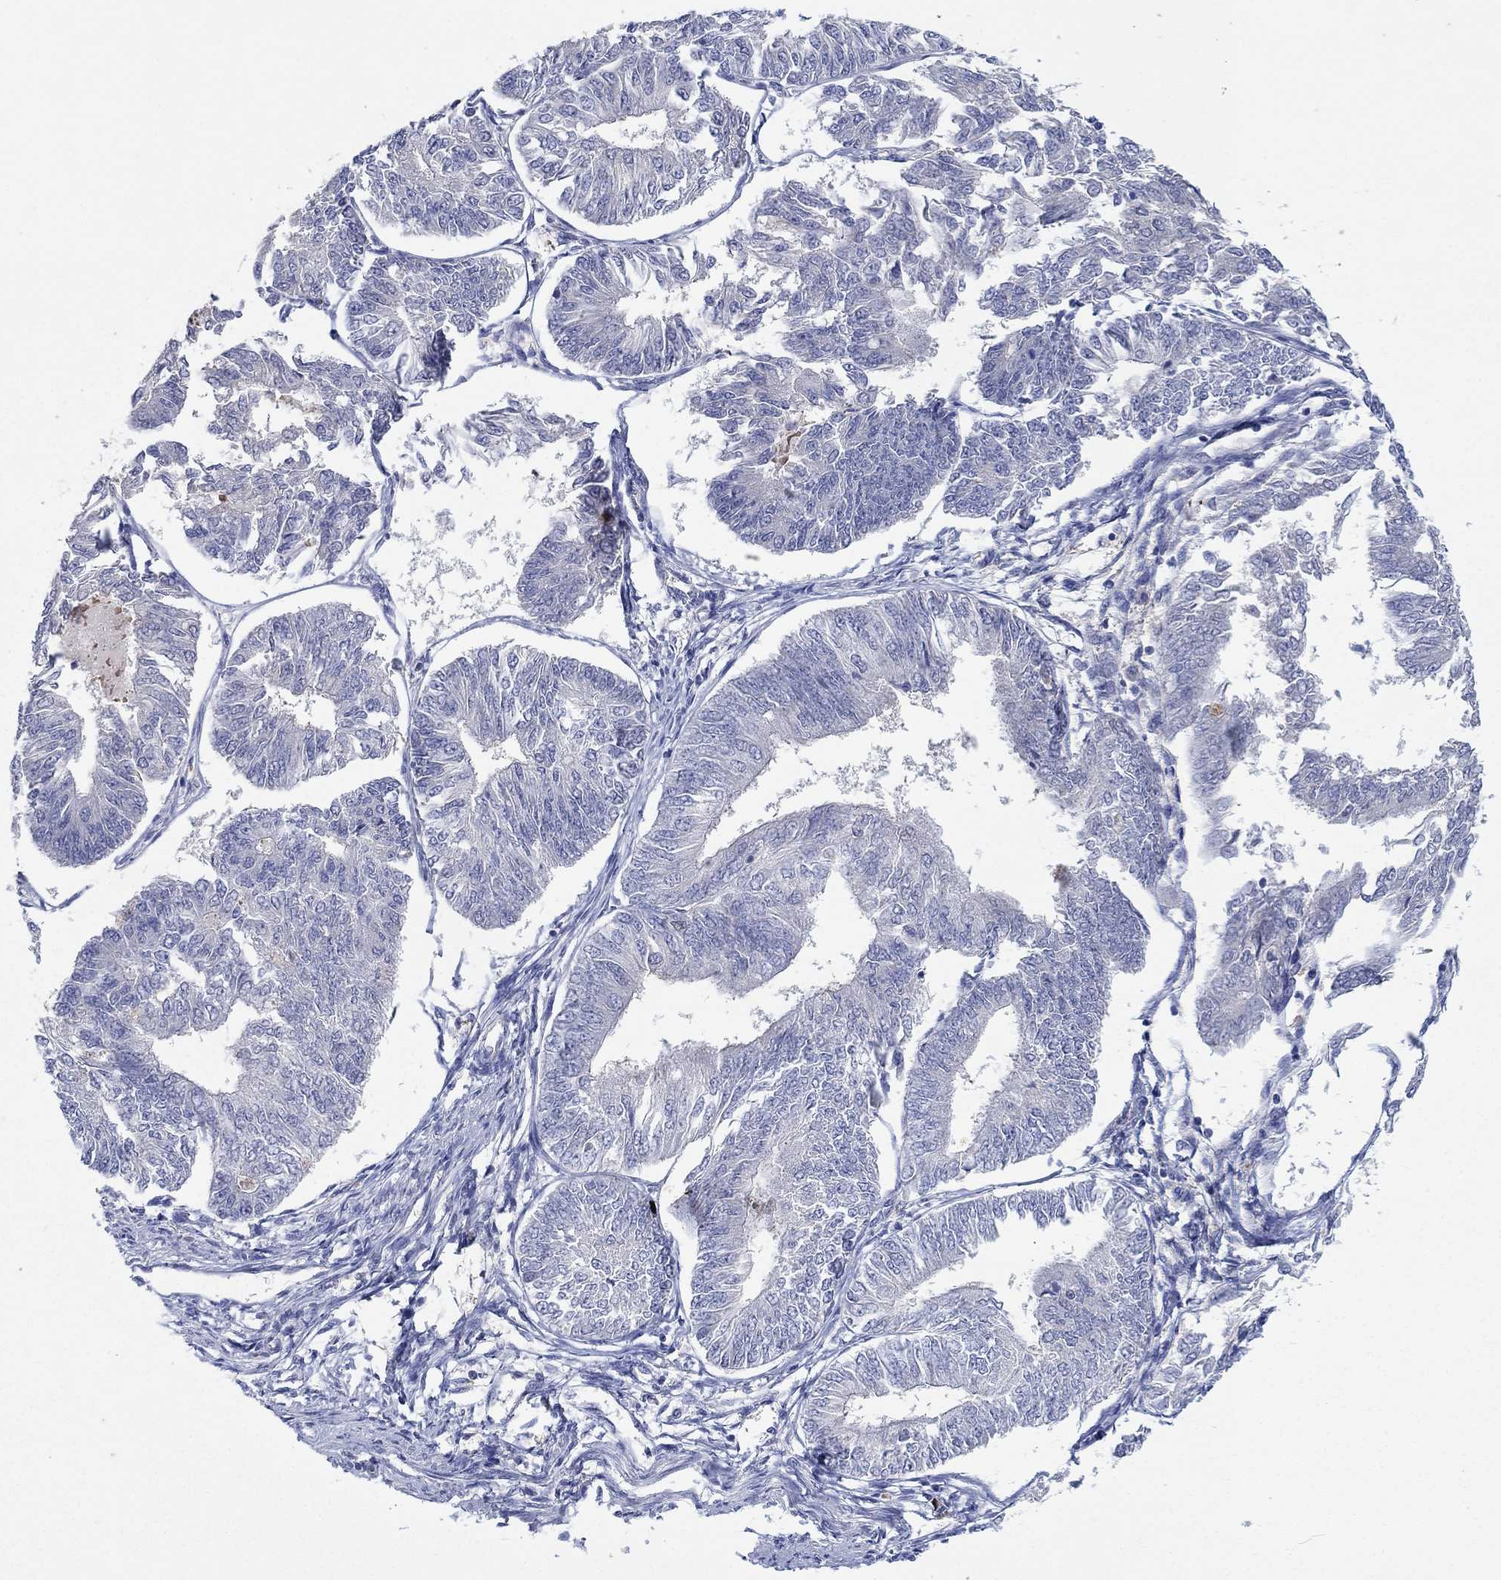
{"staining": {"intensity": "negative", "quantity": "none", "location": "none"}, "tissue": "endometrial cancer", "cell_type": "Tumor cells", "image_type": "cancer", "snomed": [{"axis": "morphology", "description": "Adenocarcinoma, NOS"}, {"axis": "topography", "description": "Endometrium"}], "caption": "Immunohistochemical staining of human endometrial adenocarcinoma exhibits no significant expression in tumor cells.", "gene": "PLCL2", "patient": {"sex": "female", "age": 58}}